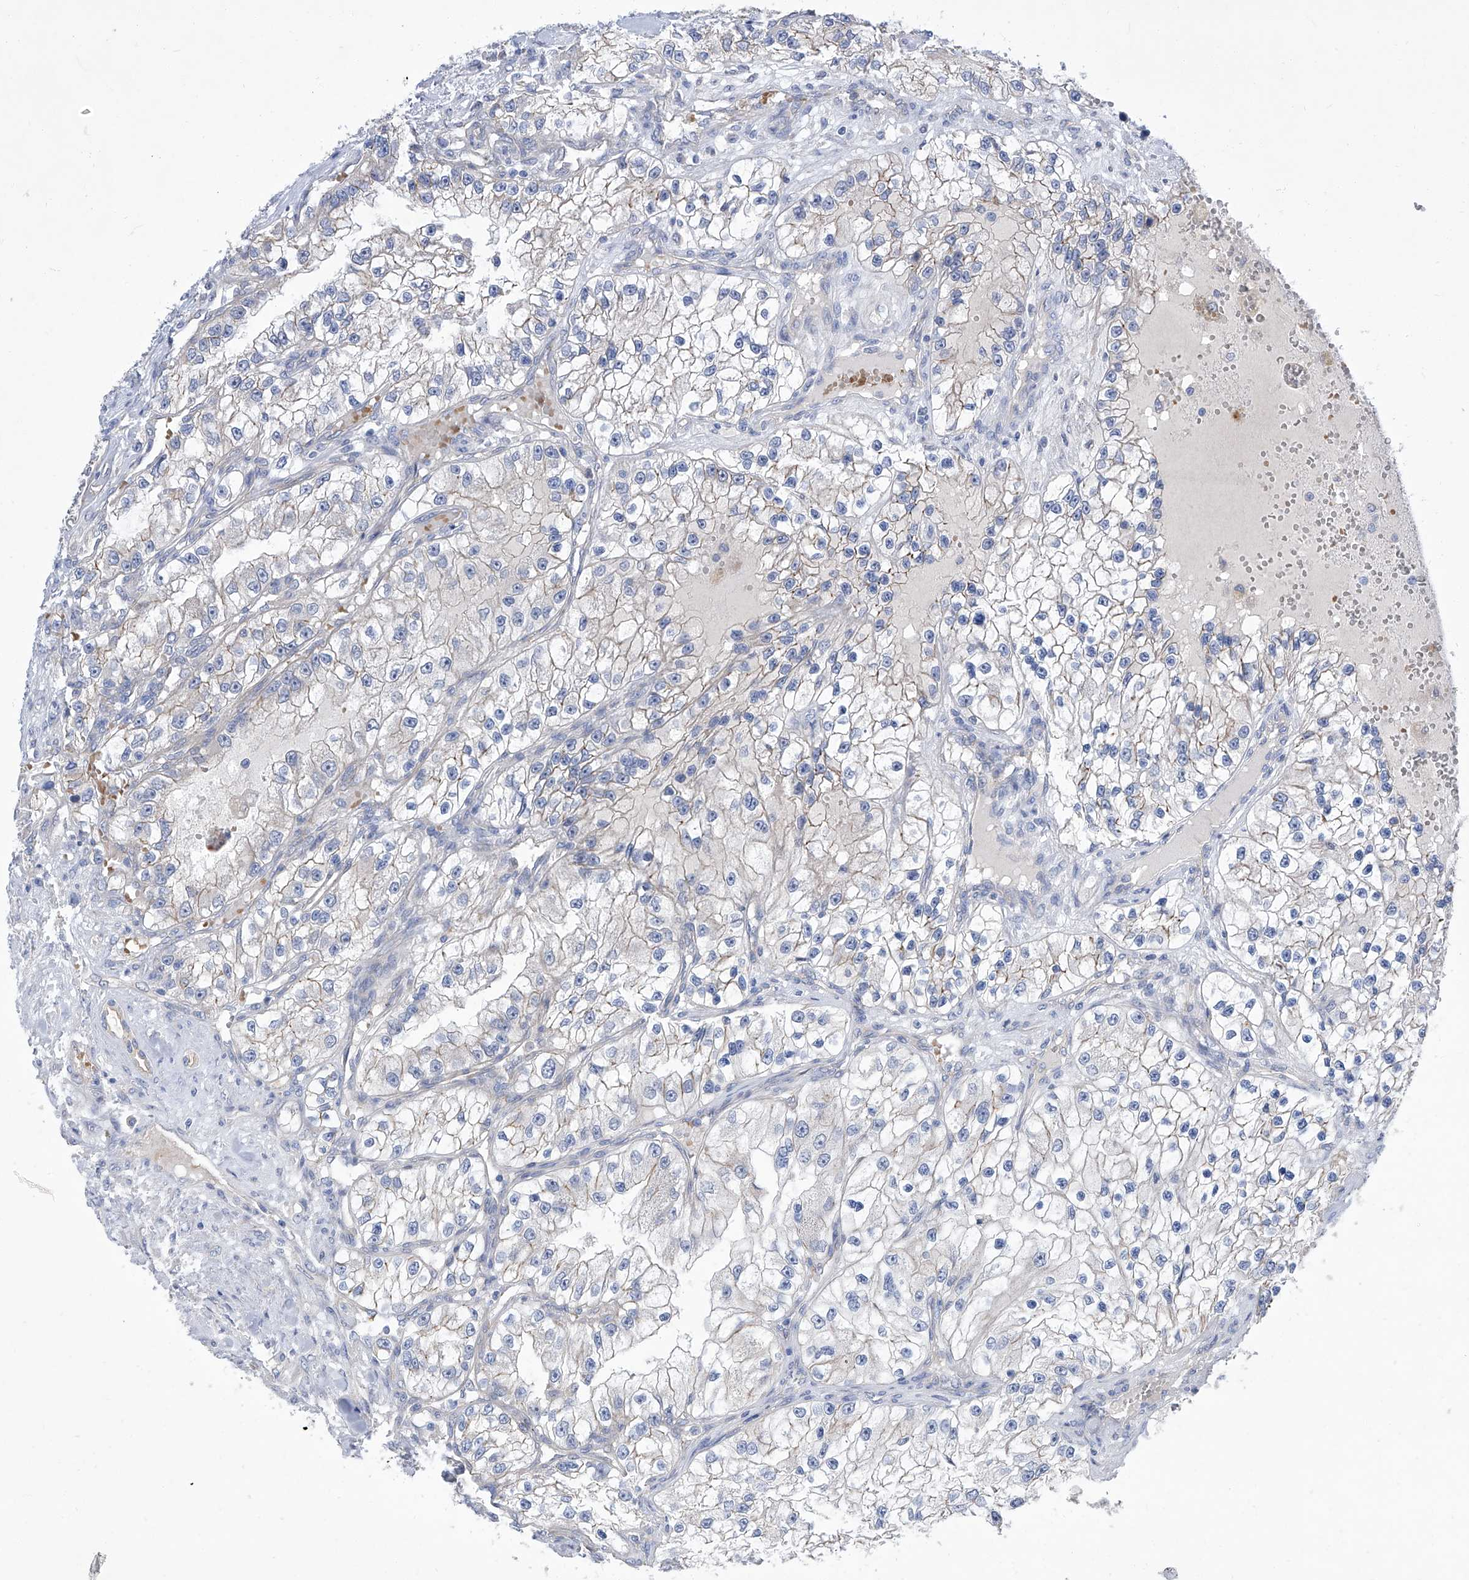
{"staining": {"intensity": "negative", "quantity": "none", "location": "none"}, "tissue": "renal cancer", "cell_type": "Tumor cells", "image_type": "cancer", "snomed": [{"axis": "morphology", "description": "Adenocarcinoma, NOS"}, {"axis": "topography", "description": "Kidney"}], "caption": "Renal cancer stained for a protein using immunohistochemistry demonstrates no staining tumor cells.", "gene": "PARD3", "patient": {"sex": "female", "age": 57}}